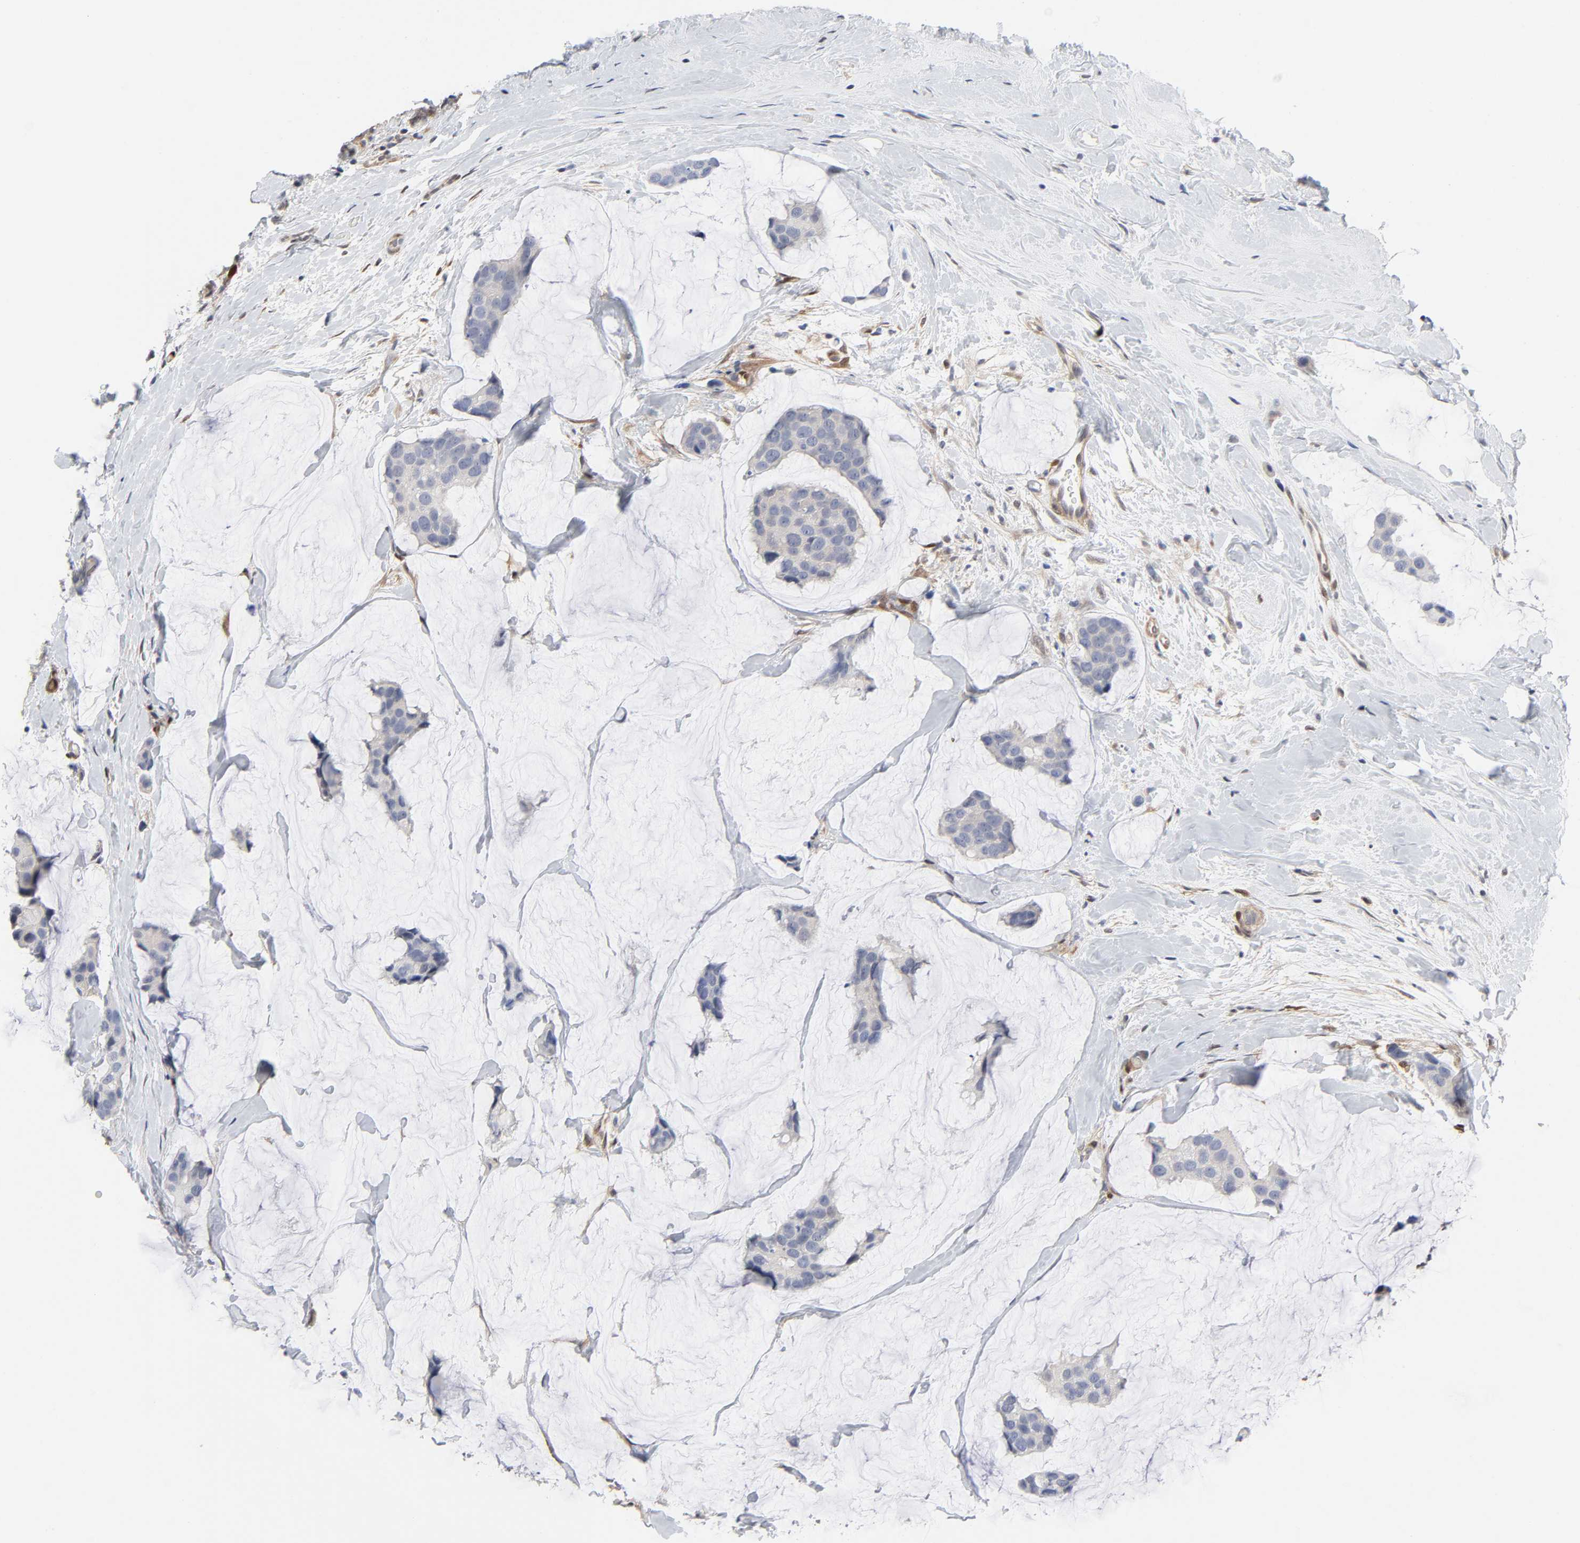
{"staining": {"intensity": "negative", "quantity": "none", "location": "none"}, "tissue": "breast cancer", "cell_type": "Tumor cells", "image_type": "cancer", "snomed": [{"axis": "morphology", "description": "Normal tissue, NOS"}, {"axis": "morphology", "description": "Duct carcinoma"}, {"axis": "topography", "description": "Breast"}], "caption": "A micrograph of breast invasive ductal carcinoma stained for a protein shows no brown staining in tumor cells. (DAB immunohistochemistry visualized using brightfield microscopy, high magnification).", "gene": "PTEN", "patient": {"sex": "female", "age": 50}}